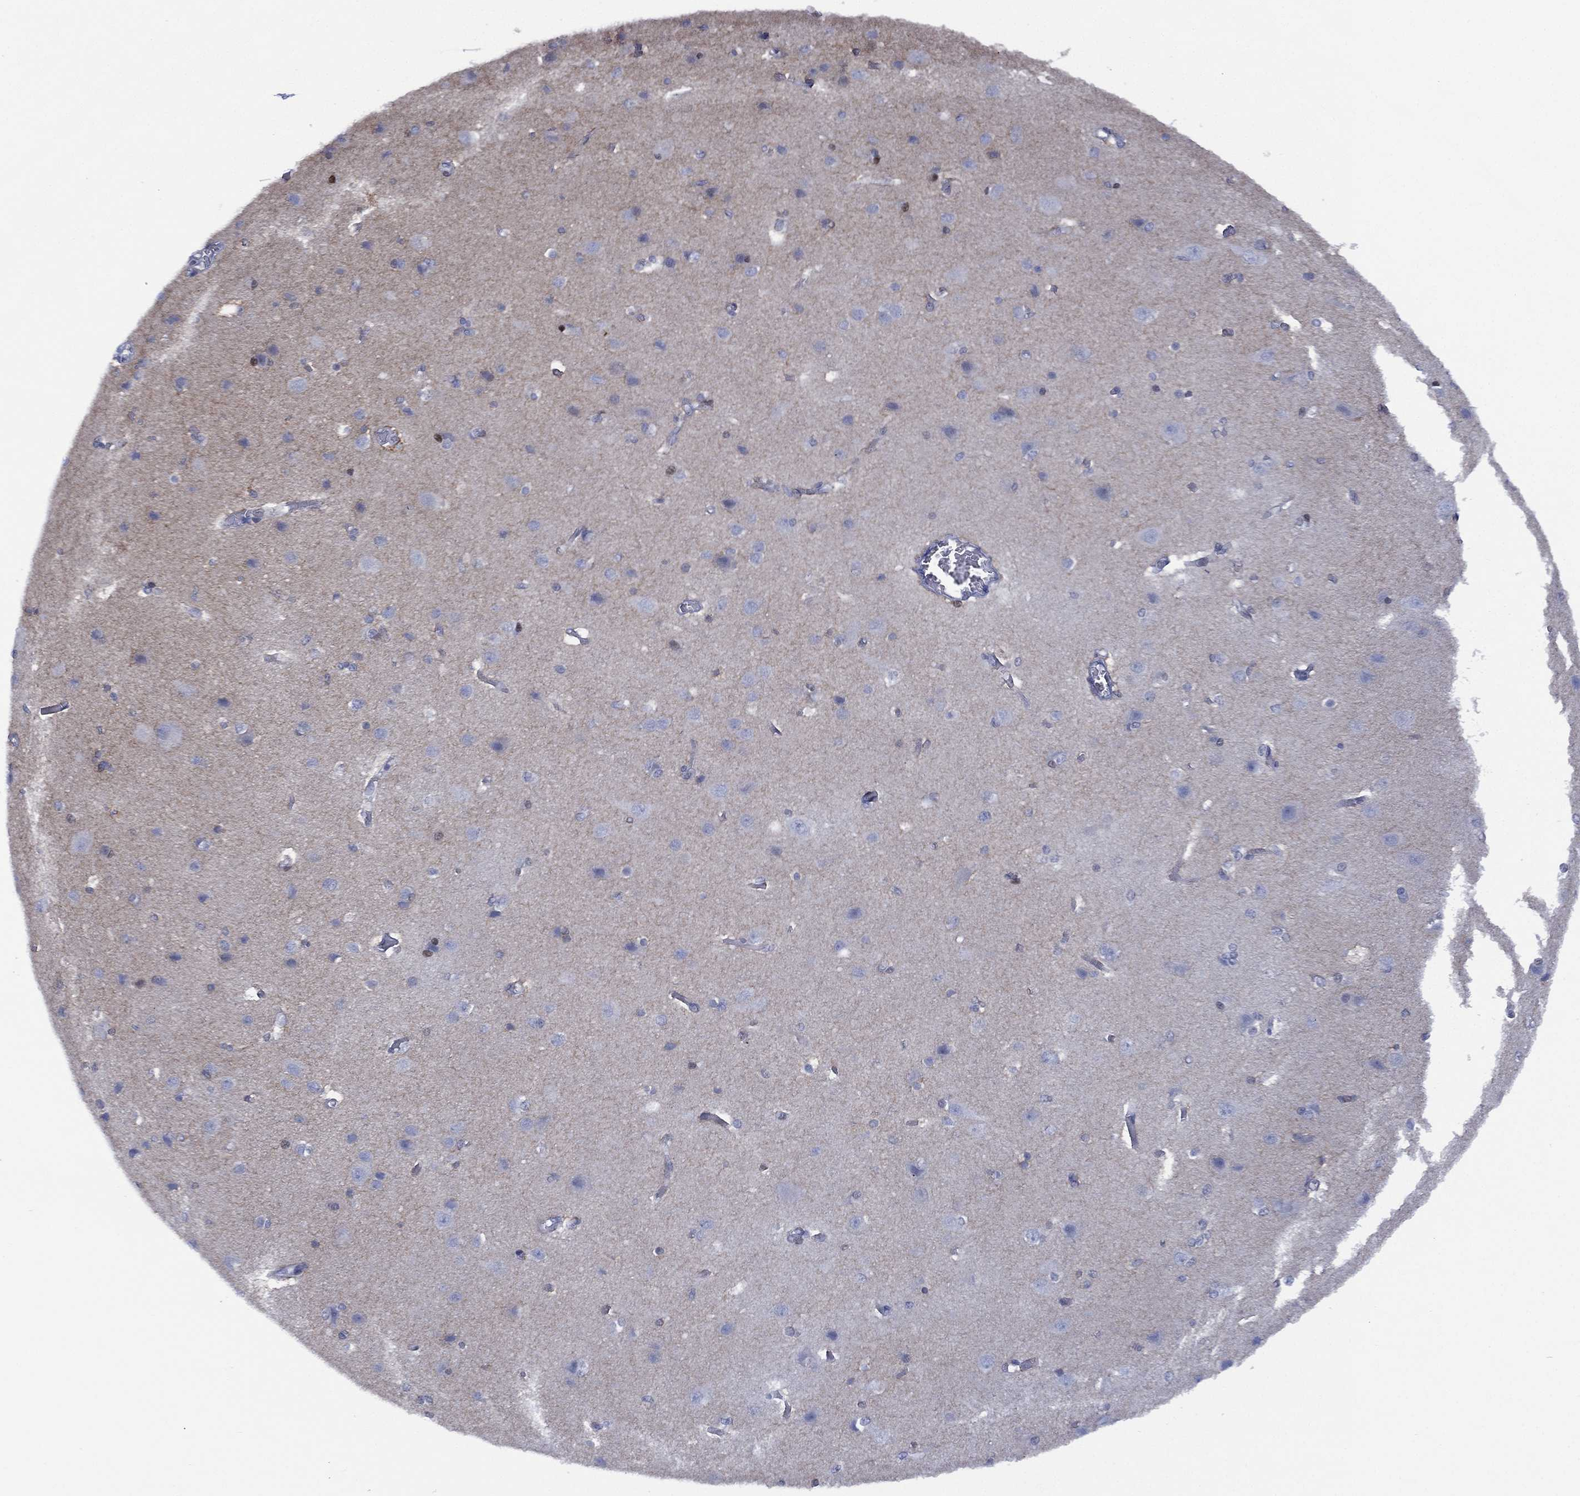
{"staining": {"intensity": "negative", "quantity": "none", "location": "none"}, "tissue": "cerebral cortex", "cell_type": "Endothelial cells", "image_type": "normal", "snomed": [{"axis": "morphology", "description": "Normal tissue, NOS"}, {"axis": "topography", "description": "Cerebral cortex"}], "caption": "The histopathology image demonstrates no significant staining in endothelial cells of cerebral cortex.", "gene": "SLC4A4", "patient": {"sex": "male", "age": 37}}